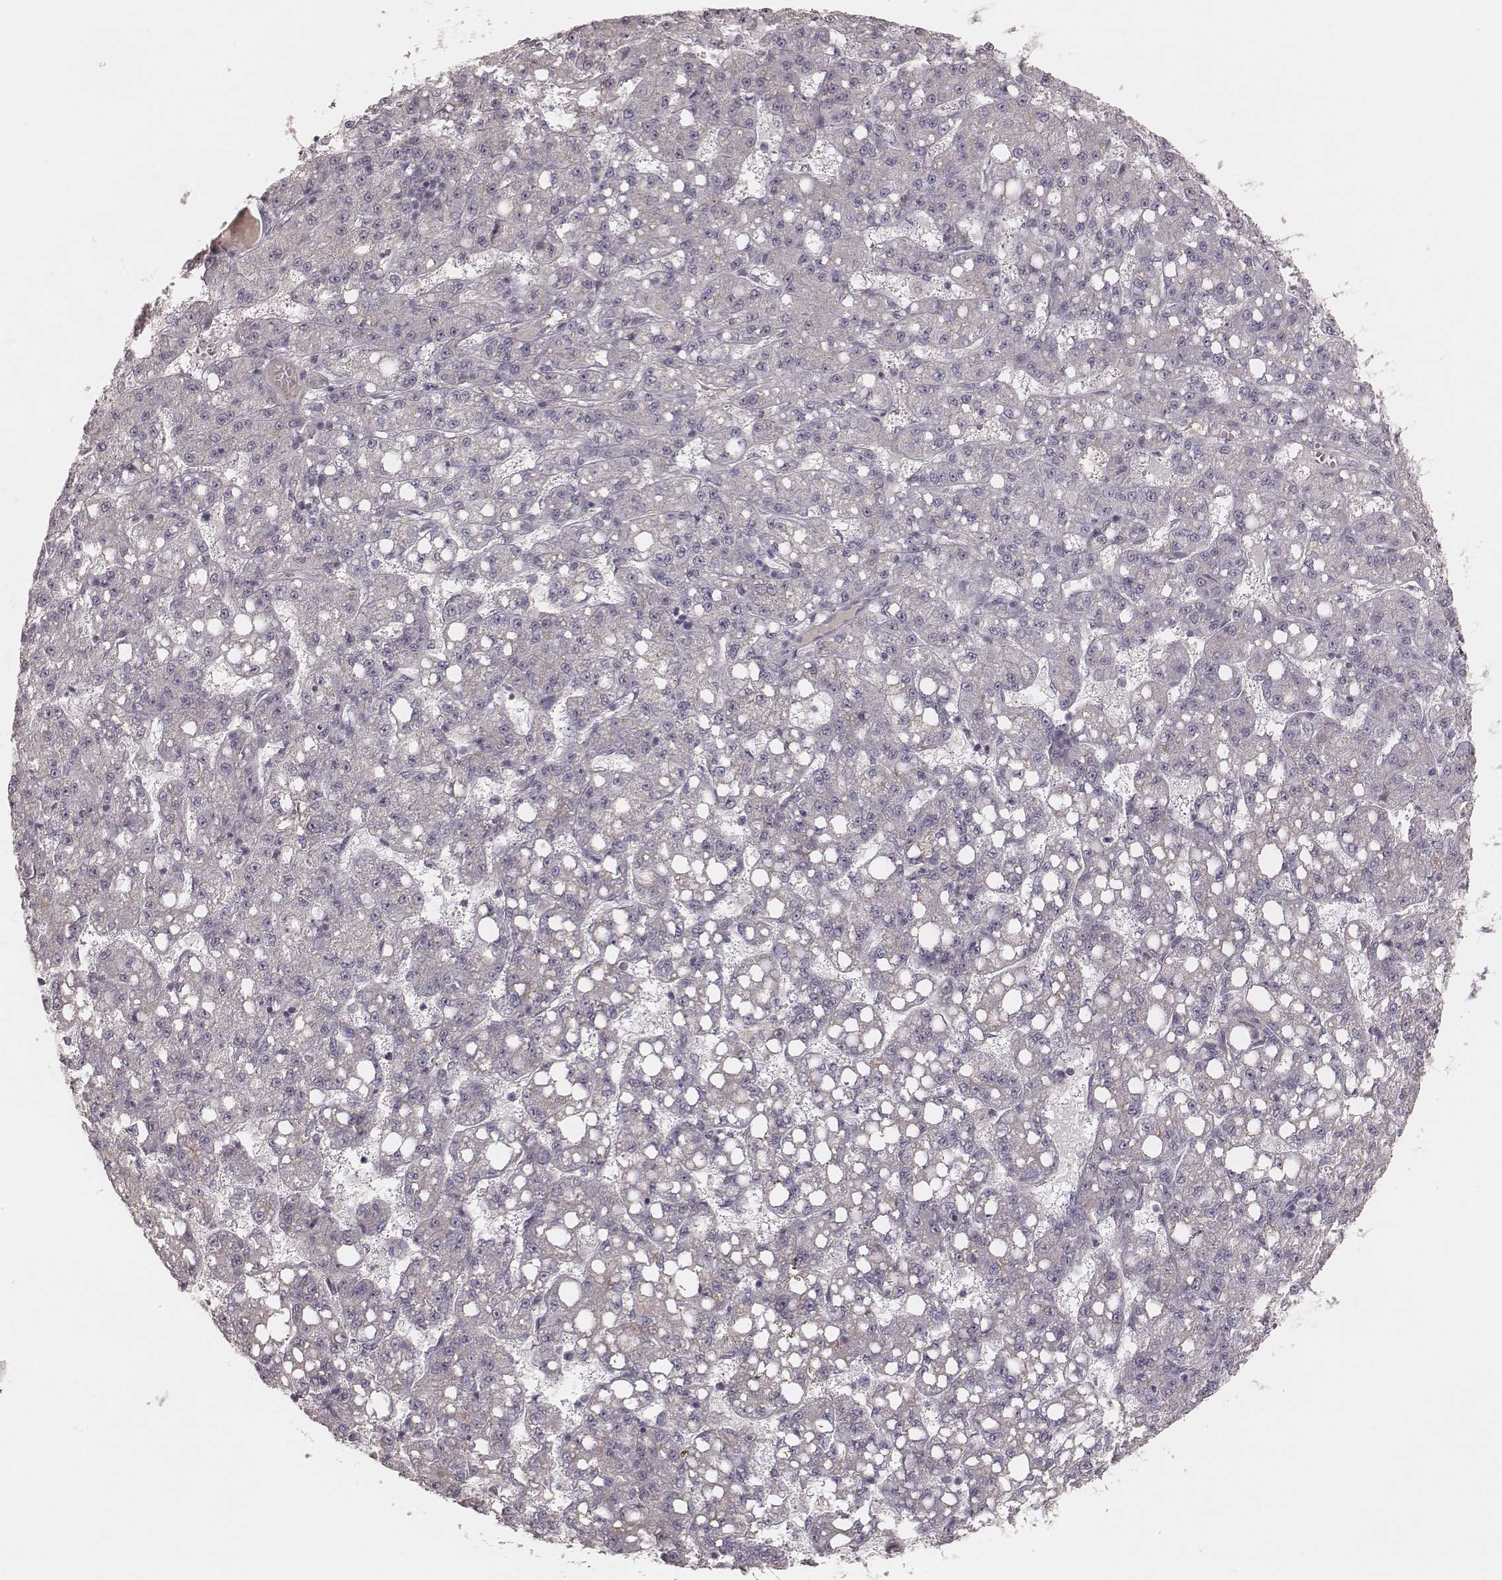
{"staining": {"intensity": "negative", "quantity": "none", "location": "none"}, "tissue": "liver cancer", "cell_type": "Tumor cells", "image_type": "cancer", "snomed": [{"axis": "morphology", "description": "Carcinoma, Hepatocellular, NOS"}, {"axis": "topography", "description": "Liver"}], "caption": "Human hepatocellular carcinoma (liver) stained for a protein using IHC exhibits no positivity in tumor cells.", "gene": "FAM13B", "patient": {"sex": "female", "age": 65}}